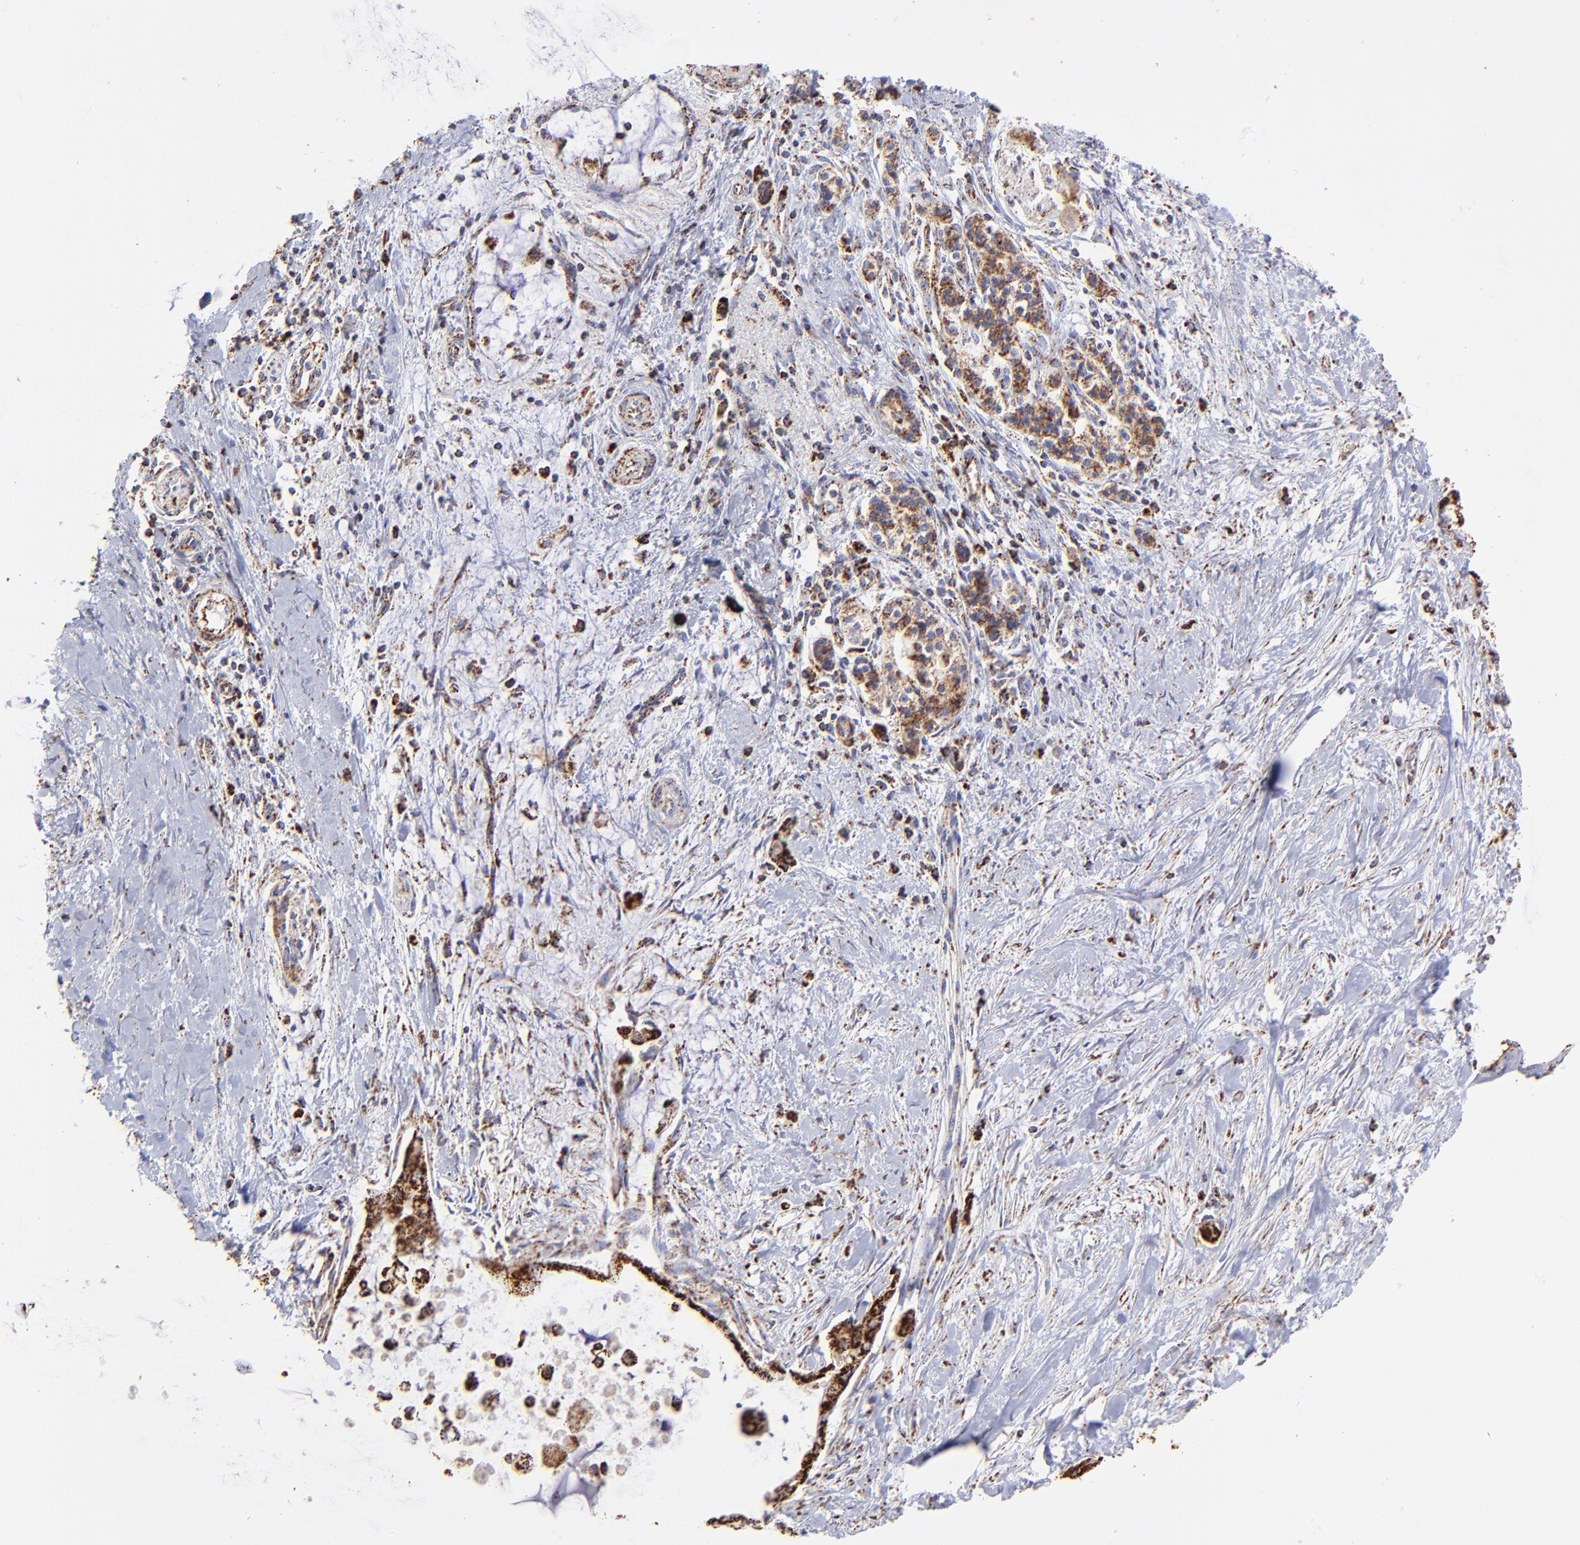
{"staining": {"intensity": "strong", "quantity": ">75%", "location": "cytoplasmic/membranous"}, "tissue": "pancreatic cancer", "cell_type": "Tumor cells", "image_type": "cancer", "snomed": [{"axis": "morphology", "description": "Adenocarcinoma, NOS"}, {"axis": "topography", "description": "Pancreas"}], "caption": "Approximately >75% of tumor cells in human pancreatic cancer display strong cytoplasmic/membranous protein positivity as visualized by brown immunohistochemical staining.", "gene": "ECH1", "patient": {"sex": "male", "age": 59}}